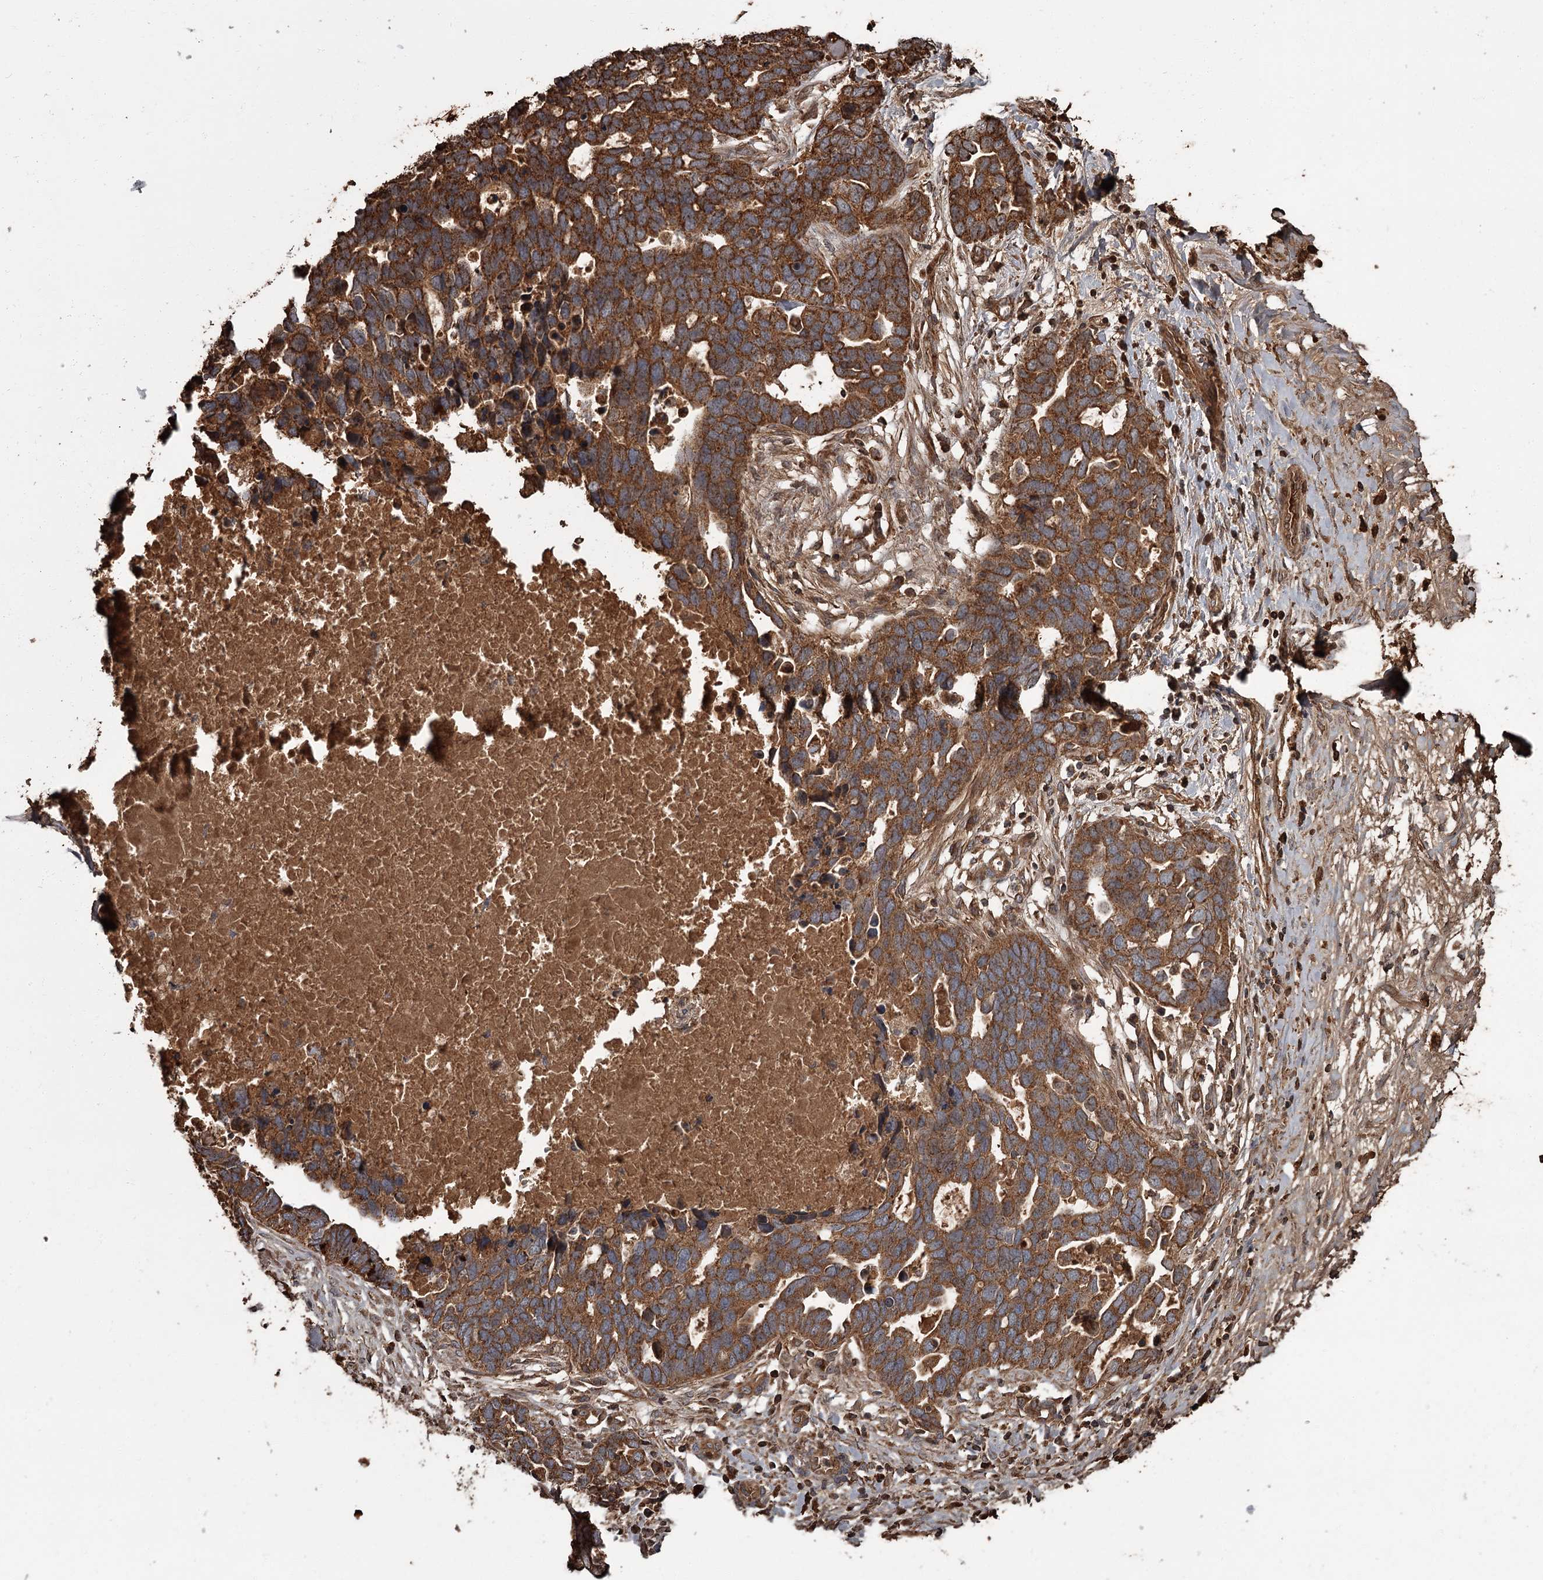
{"staining": {"intensity": "strong", "quantity": ">75%", "location": "cytoplasmic/membranous"}, "tissue": "ovarian cancer", "cell_type": "Tumor cells", "image_type": "cancer", "snomed": [{"axis": "morphology", "description": "Cystadenocarcinoma, serous, NOS"}, {"axis": "topography", "description": "Ovary"}], "caption": "Tumor cells exhibit high levels of strong cytoplasmic/membranous staining in about >75% of cells in human serous cystadenocarcinoma (ovarian).", "gene": "THAP9", "patient": {"sex": "female", "age": 54}}